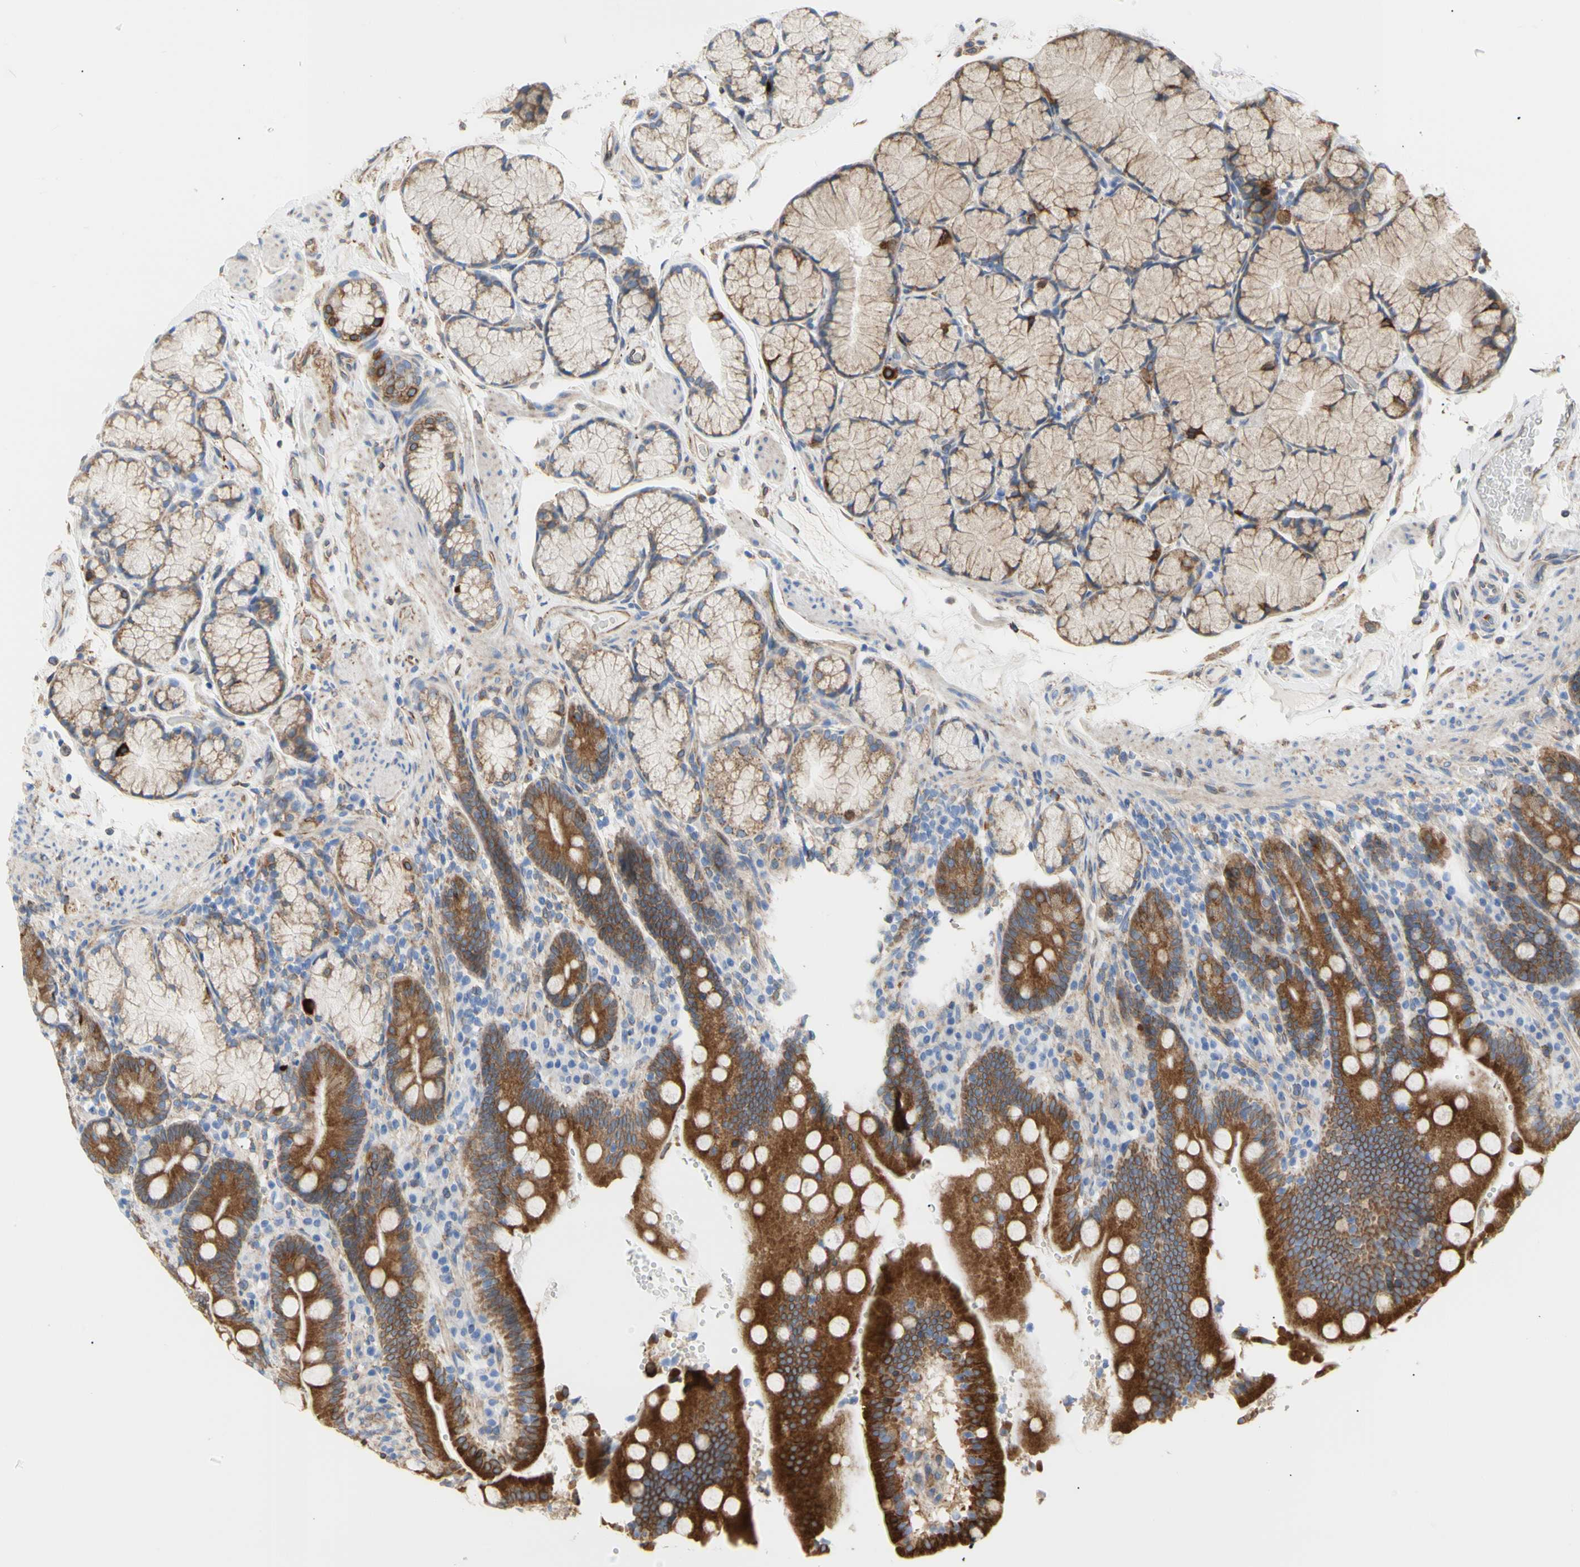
{"staining": {"intensity": "strong", "quantity": ">75%", "location": "cytoplasmic/membranous"}, "tissue": "duodenum", "cell_type": "Glandular cells", "image_type": "normal", "snomed": [{"axis": "morphology", "description": "Normal tissue, NOS"}, {"axis": "topography", "description": "Small intestine, NOS"}], "caption": "Glandular cells exhibit high levels of strong cytoplasmic/membranous staining in about >75% of cells in benign duodenum.", "gene": "ERLIN1", "patient": {"sex": "female", "age": 71}}